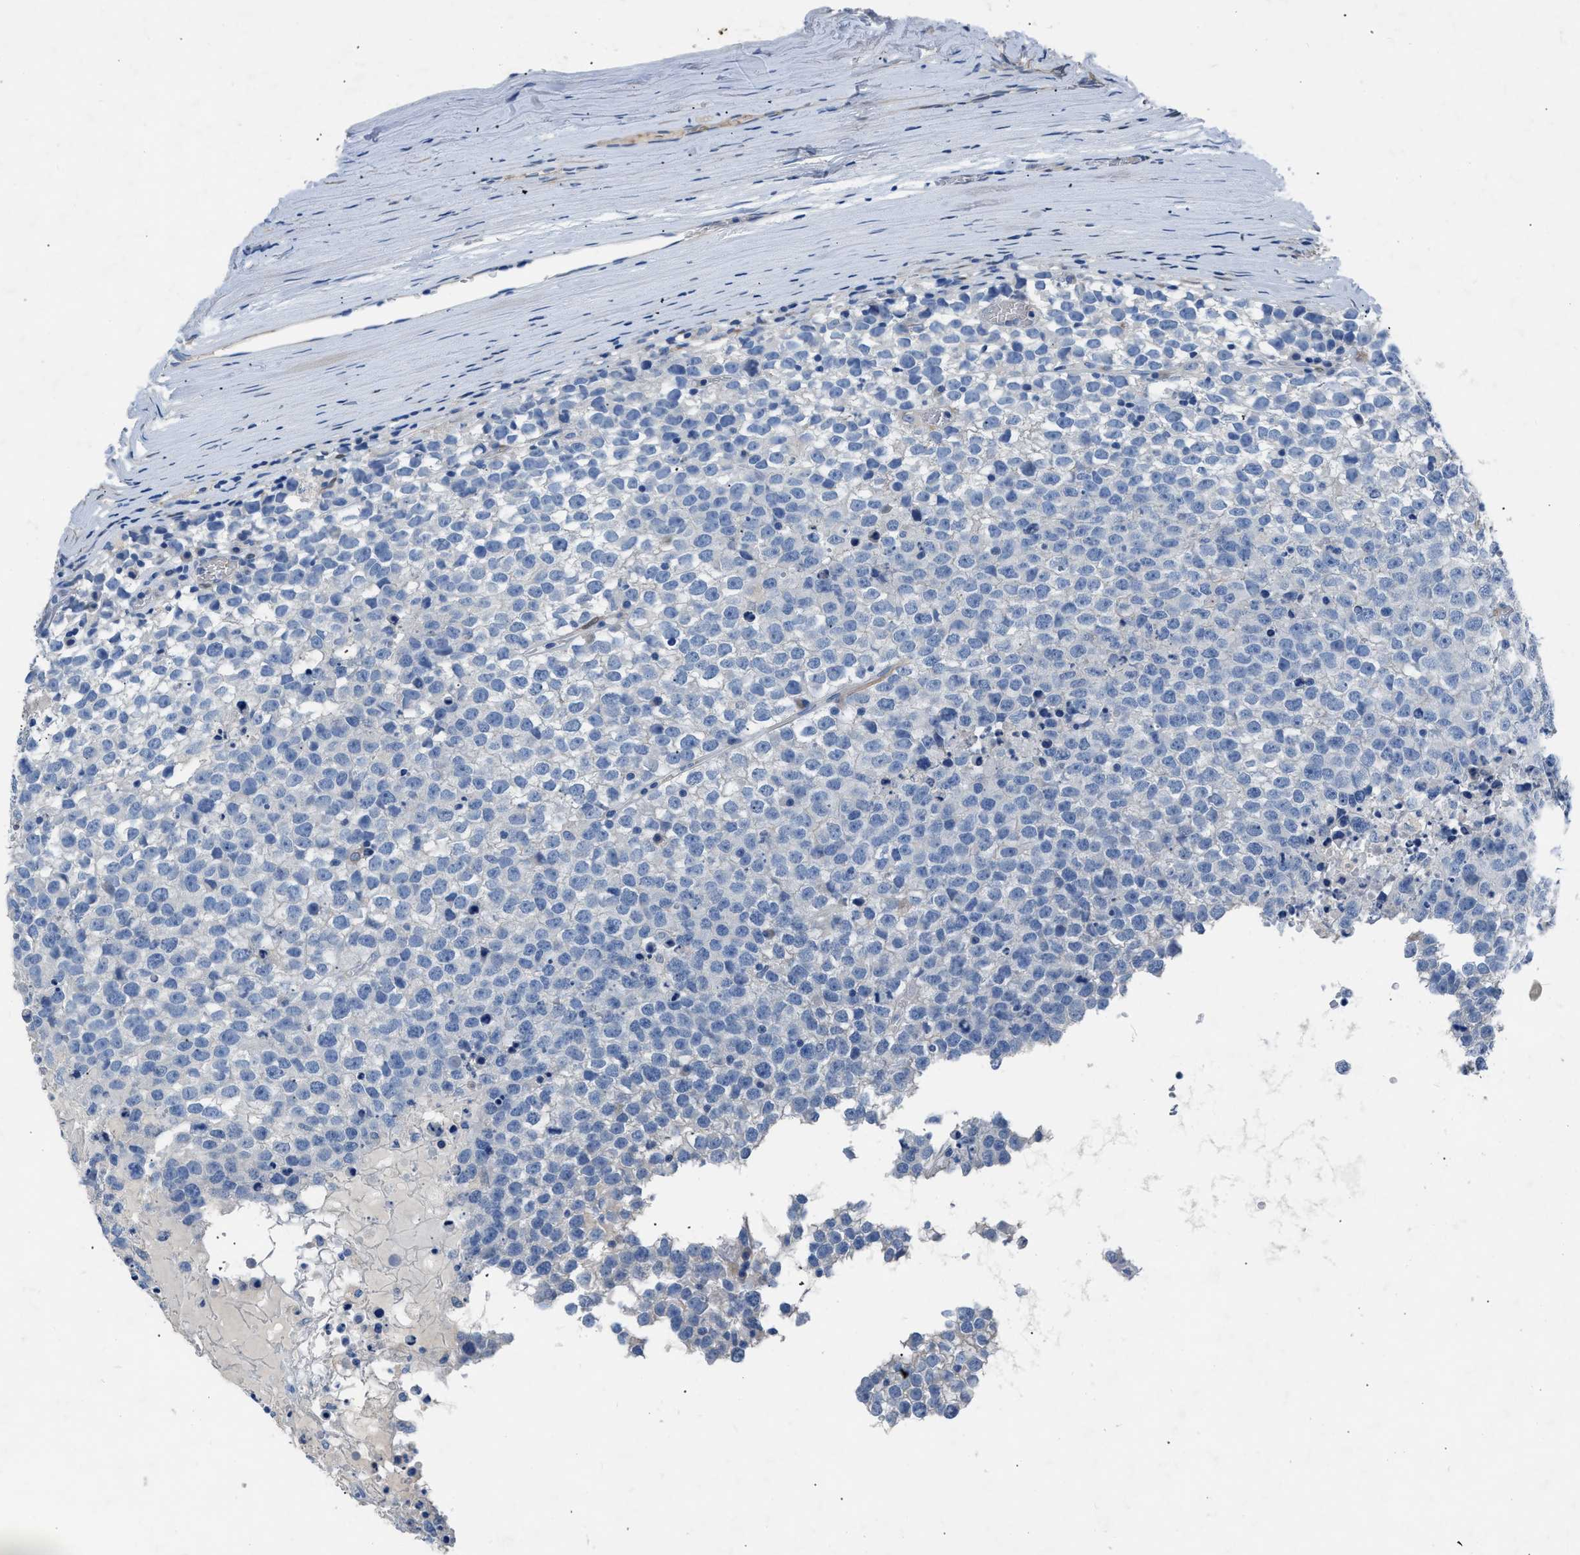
{"staining": {"intensity": "negative", "quantity": "none", "location": "none"}, "tissue": "testis cancer", "cell_type": "Tumor cells", "image_type": "cancer", "snomed": [{"axis": "morphology", "description": "Seminoma, NOS"}, {"axis": "topography", "description": "Testis"}], "caption": "The immunohistochemistry (IHC) photomicrograph has no significant expression in tumor cells of testis cancer (seminoma) tissue.", "gene": "RBP1", "patient": {"sex": "male", "age": 65}}